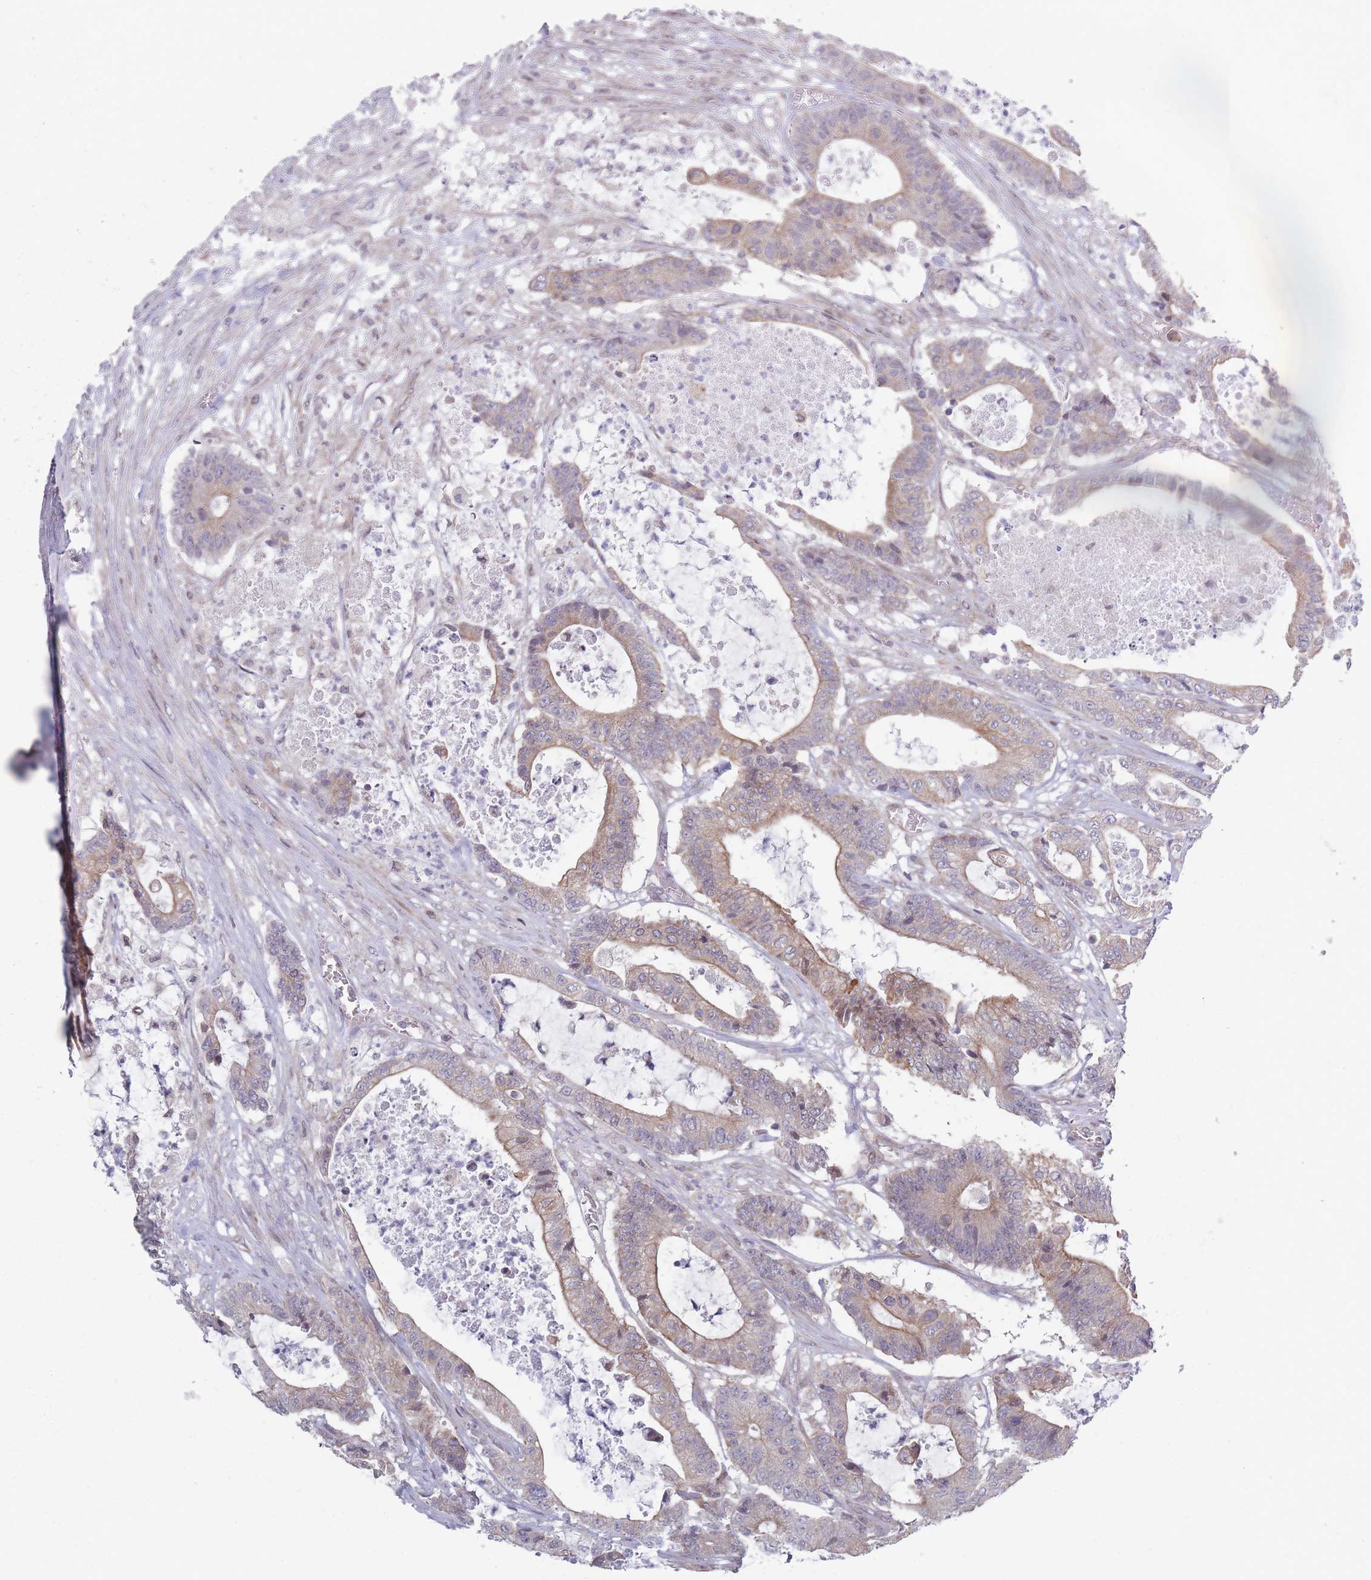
{"staining": {"intensity": "moderate", "quantity": "<25%", "location": "cytoplasmic/membranous"}, "tissue": "colorectal cancer", "cell_type": "Tumor cells", "image_type": "cancer", "snomed": [{"axis": "morphology", "description": "Adenocarcinoma, NOS"}, {"axis": "topography", "description": "Colon"}], "caption": "Moderate cytoplasmic/membranous protein staining is present in about <25% of tumor cells in colorectal adenocarcinoma.", "gene": "VRK2", "patient": {"sex": "female", "age": 84}}